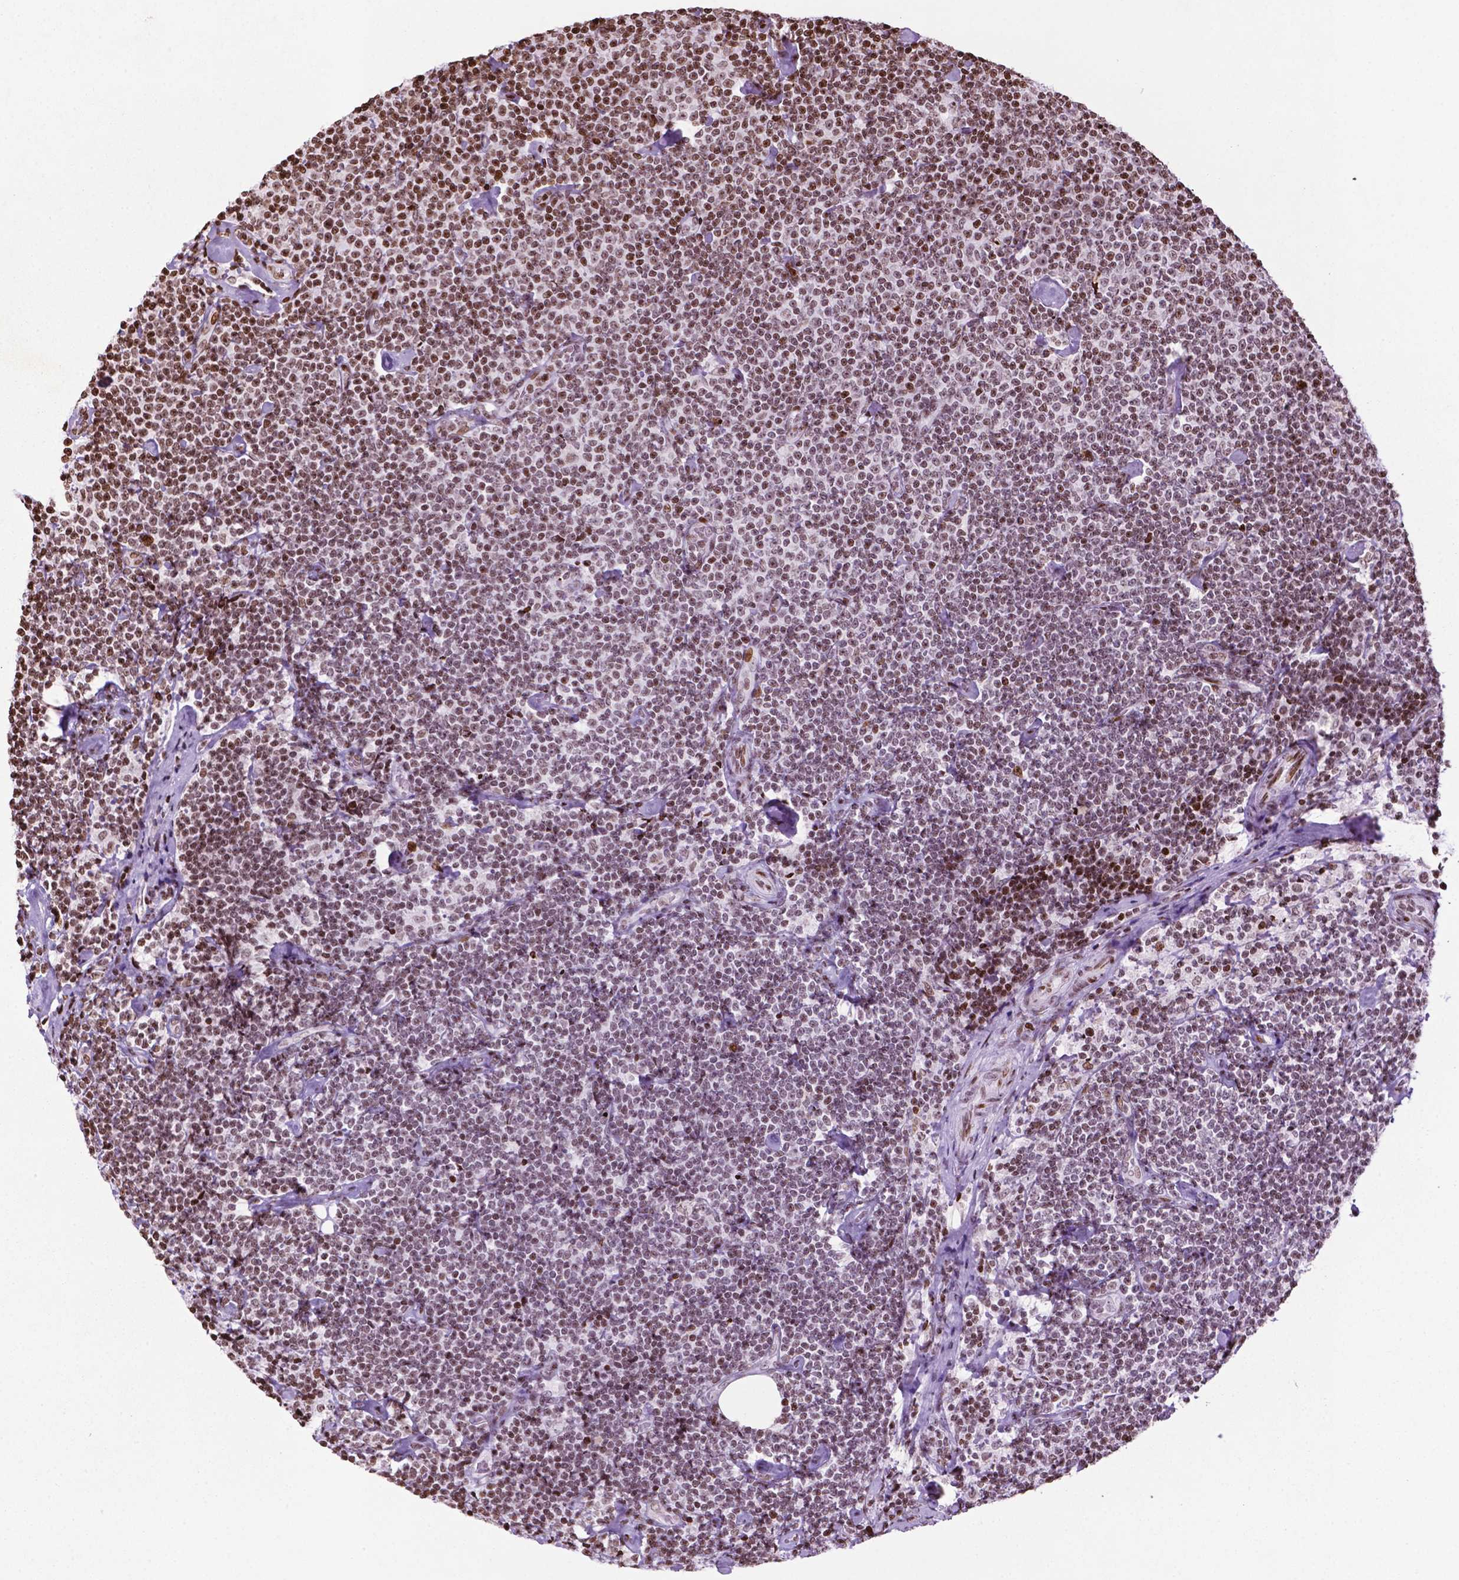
{"staining": {"intensity": "moderate", "quantity": ">75%", "location": "nuclear"}, "tissue": "lymphoma", "cell_type": "Tumor cells", "image_type": "cancer", "snomed": [{"axis": "morphology", "description": "Malignant lymphoma, non-Hodgkin's type, Low grade"}, {"axis": "topography", "description": "Lymph node"}], "caption": "Protein expression analysis of human low-grade malignant lymphoma, non-Hodgkin's type reveals moderate nuclear staining in about >75% of tumor cells.", "gene": "TMEM250", "patient": {"sex": "male", "age": 81}}